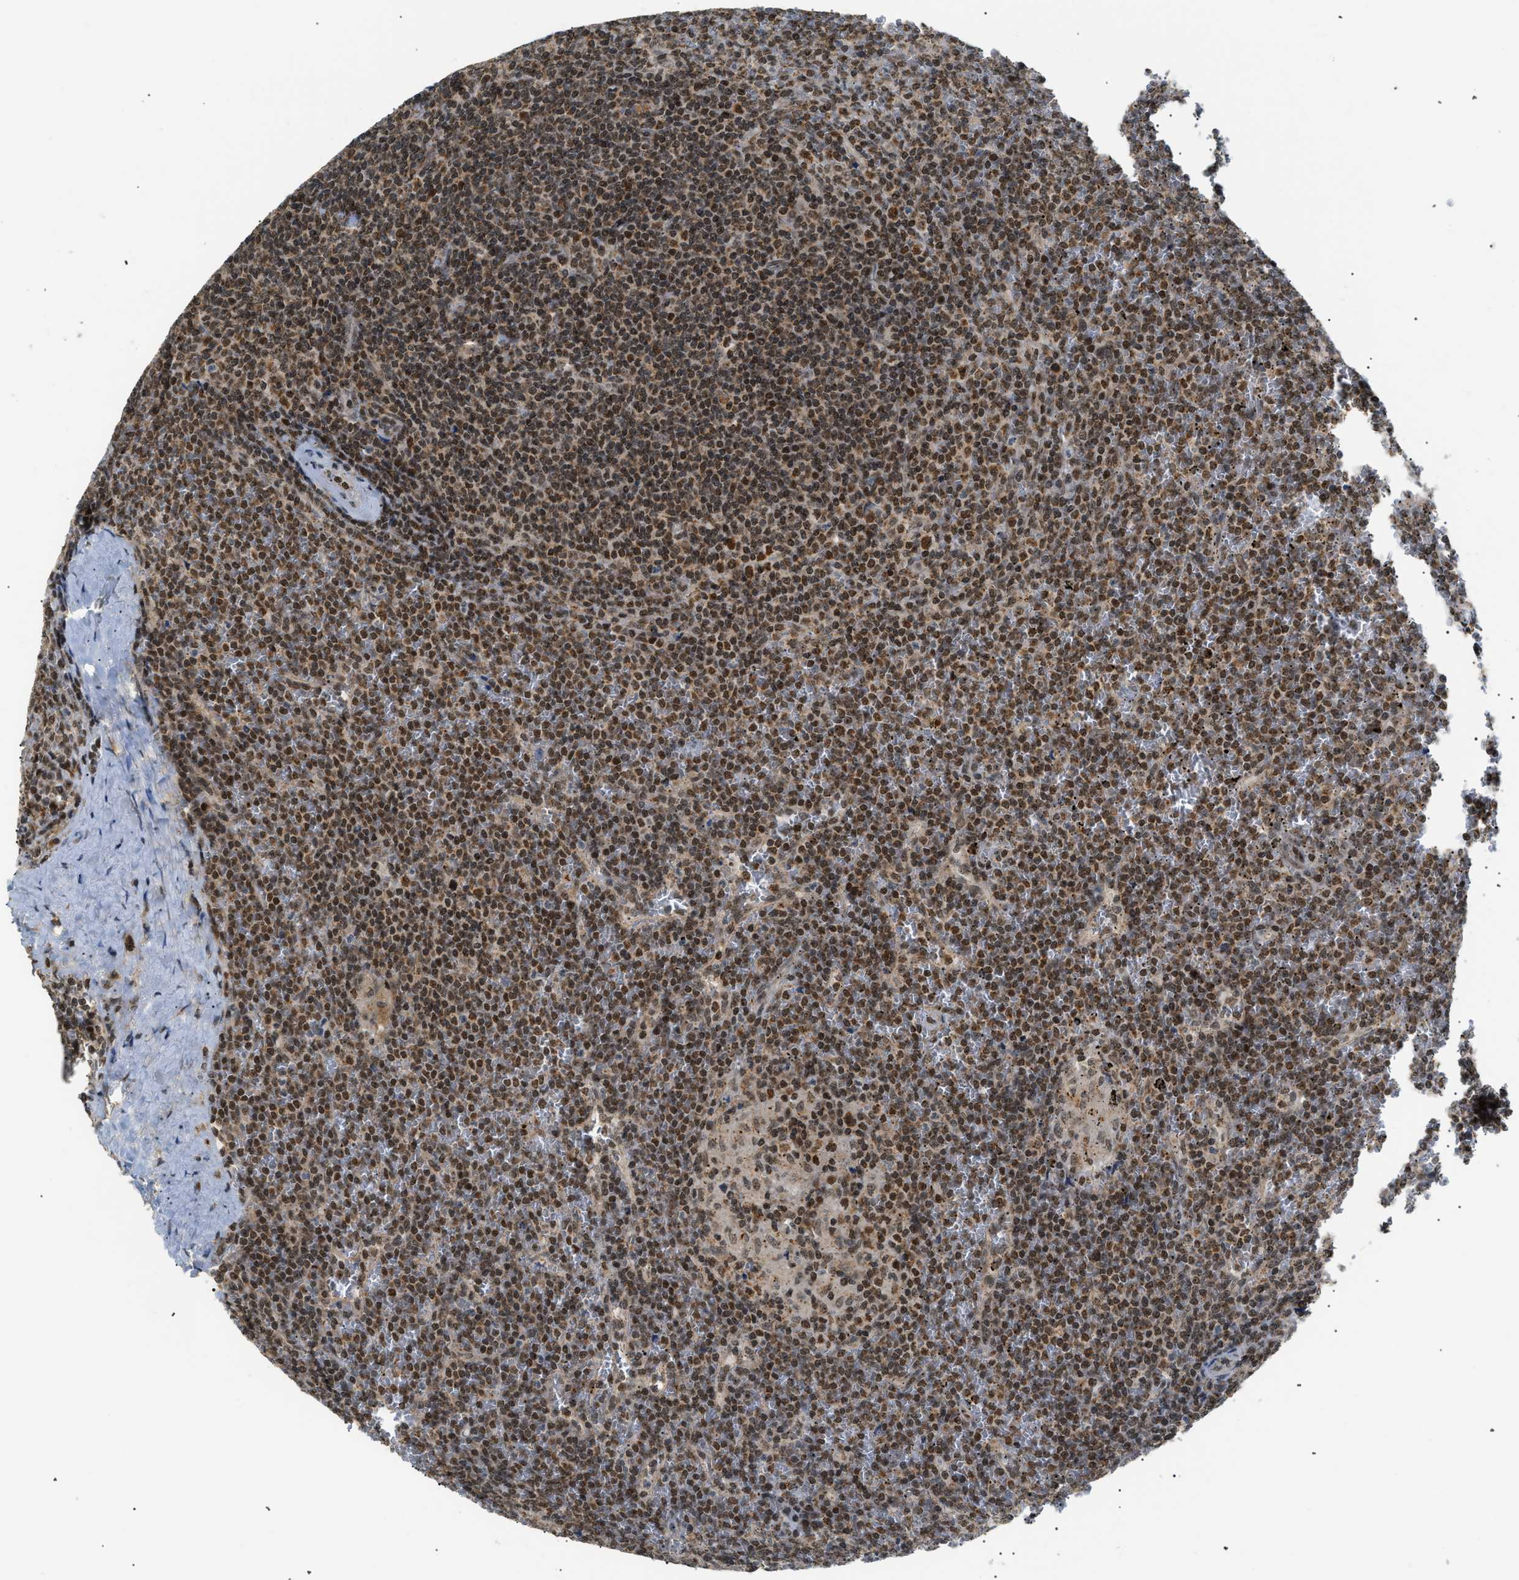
{"staining": {"intensity": "weak", "quantity": ">75%", "location": "nuclear"}, "tissue": "lymphoma", "cell_type": "Tumor cells", "image_type": "cancer", "snomed": [{"axis": "morphology", "description": "Malignant lymphoma, non-Hodgkin's type, Low grade"}, {"axis": "topography", "description": "Spleen"}], "caption": "Lymphoma stained for a protein shows weak nuclear positivity in tumor cells.", "gene": "ZBTB11", "patient": {"sex": "female", "age": 19}}